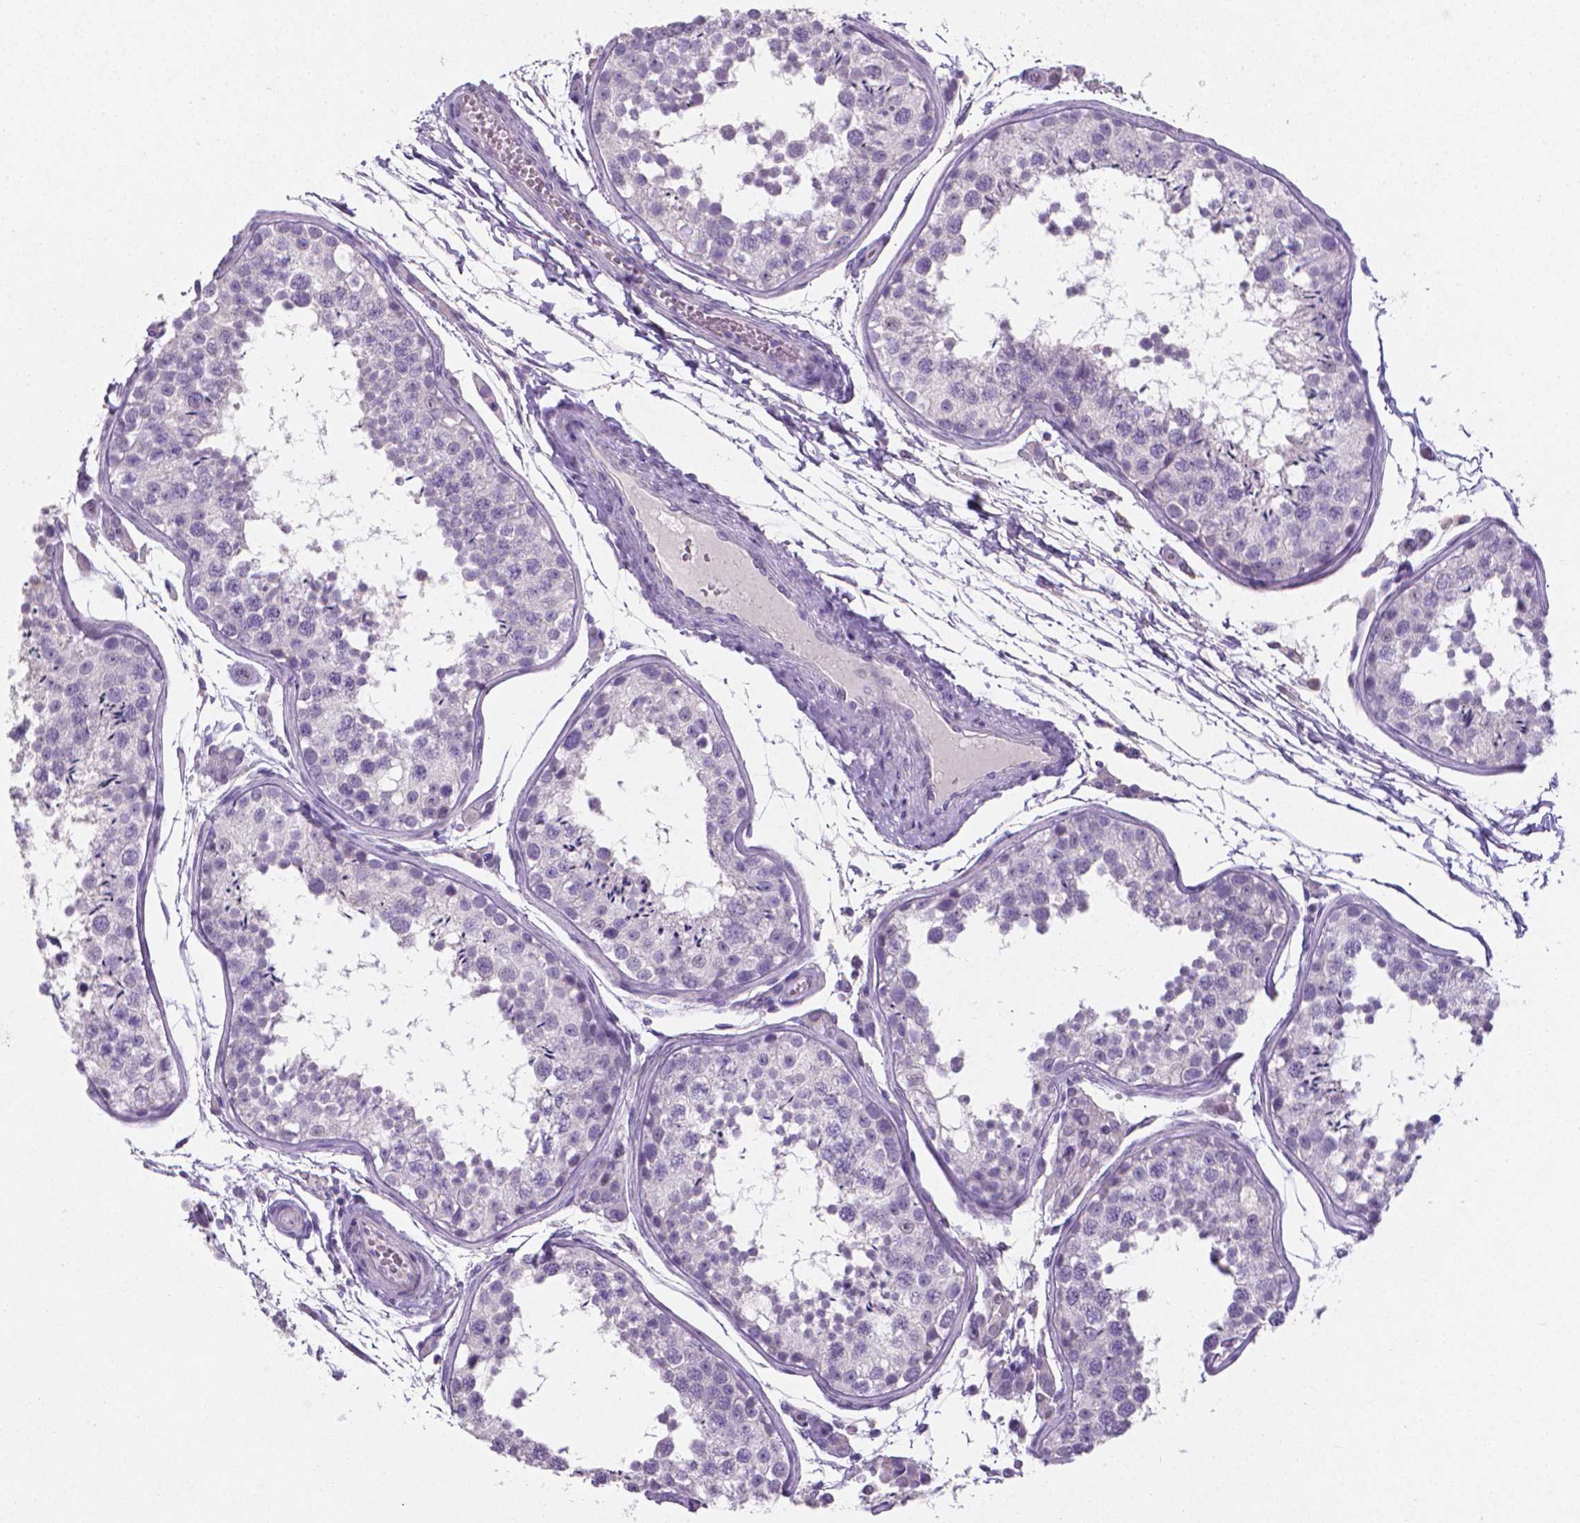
{"staining": {"intensity": "negative", "quantity": "none", "location": "none"}, "tissue": "testis", "cell_type": "Cells in seminiferous ducts", "image_type": "normal", "snomed": [{"axis": "morphology", "description": "Normal tissue, NOS"}, {"axis": "topography", "description": "Testis"}], "caption": "An immunohistochemistry (IHC) histopathology image of benign testis is shown. There is no staining in cells in seminiferous ducts of testis. (Stains: DAB (3,3'-diaminobenzidine) IHC with hematoxylin counter stain, Microscopy: brightfield microscopy at high magnification).", "gene": "XPNPEP2", "patient": {"sex": "male", "age": 29}}